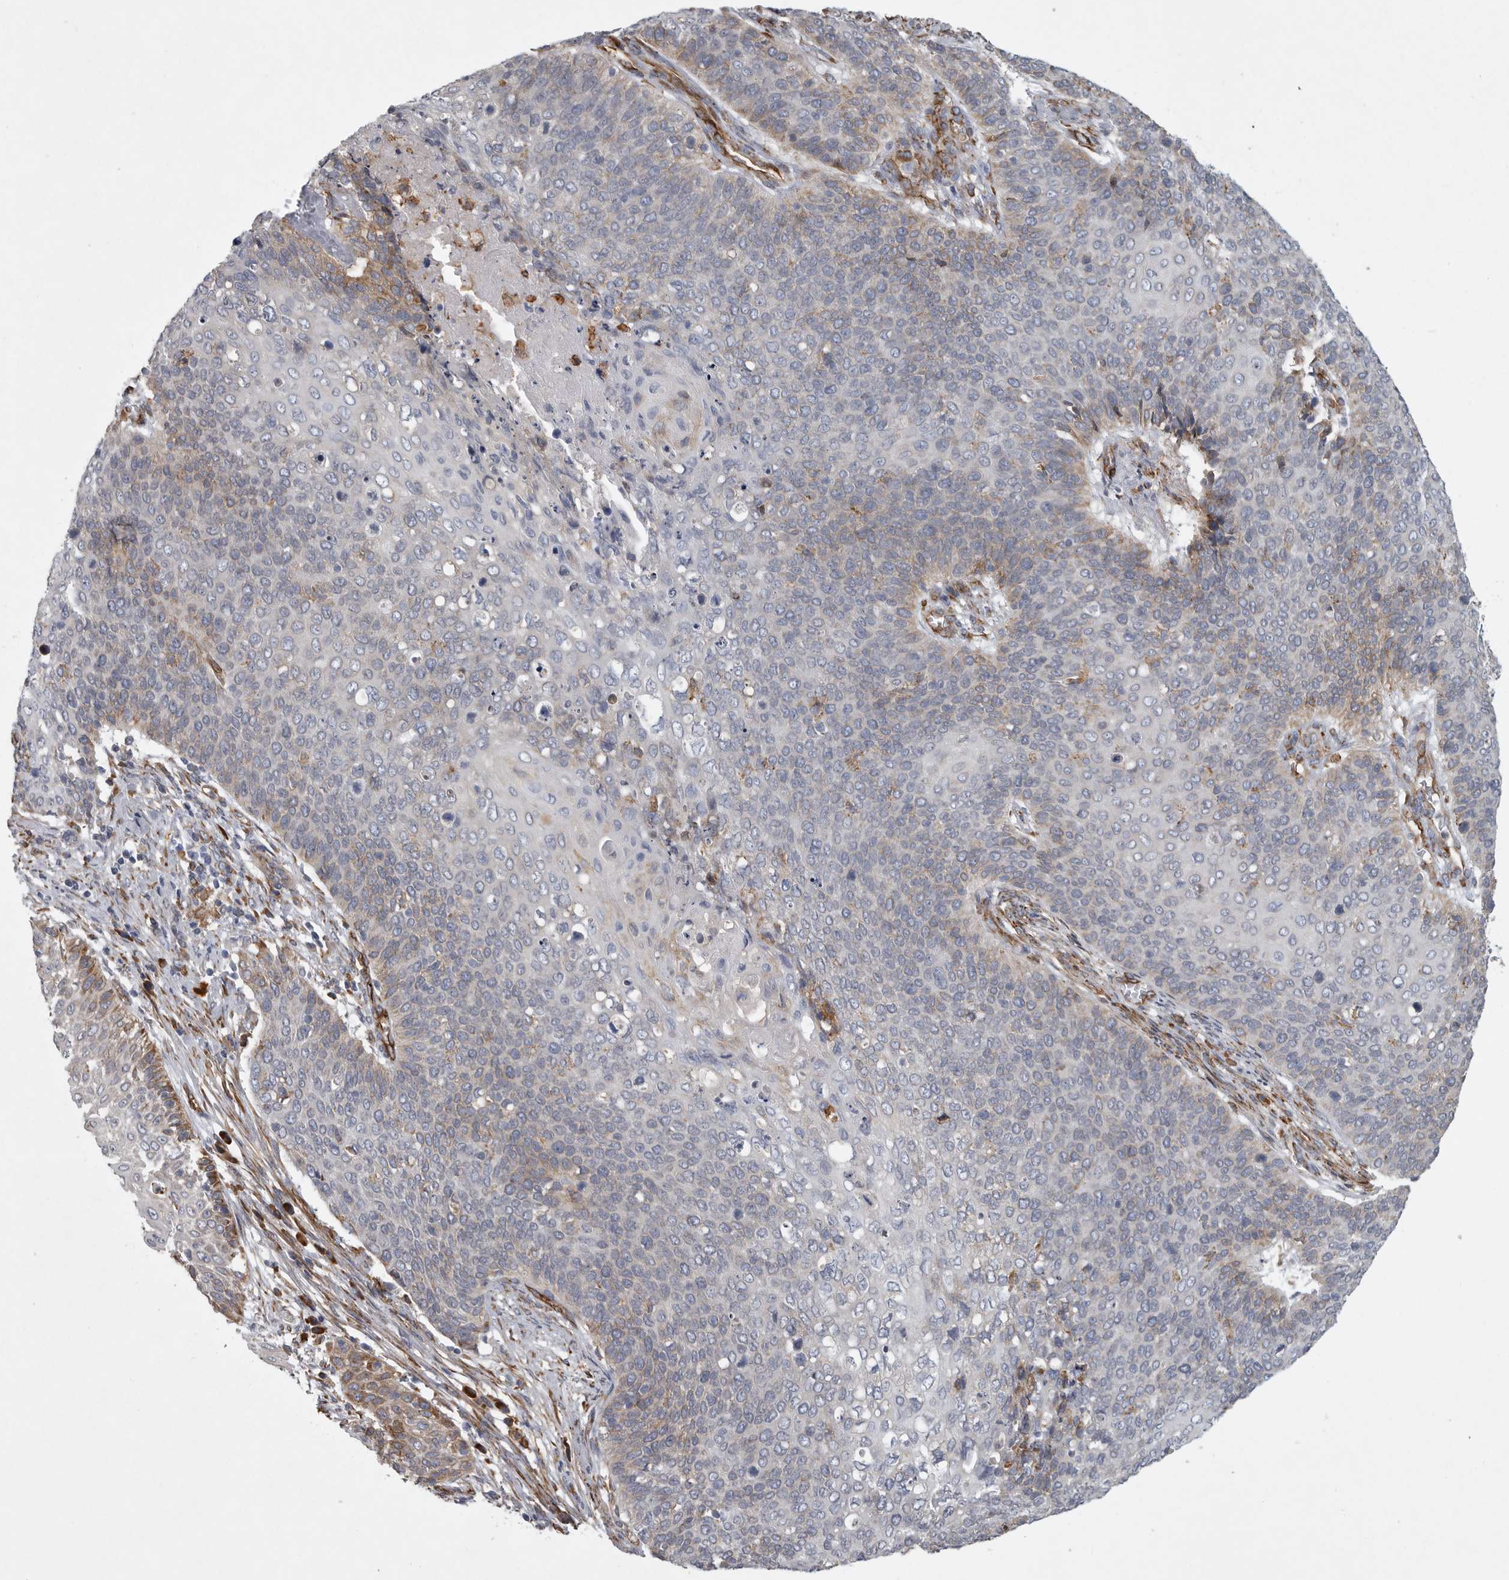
{"staining": {"intensity": "weak", "quantity": "25%-75%", "location": "cytoplasmic/membranous"}, "tissue": "cervical cancer", "cell_type": "Tumor cells", "image_type": "cancer", "snomed": [{"axis": "morphology", "description": "Squamous cell carcinoma, NOS"}, {"axis": "topography", "description": "Cervix"}], "caption": "Immunohistochemistry histopathology image of neoplastic tissue: human cervical squamous cell carcinoma stained using immunohistochemistry displays low levels of weak protein expression localized specifically in the cytoplasmic/membranous of tumor cells, appearing as a cytoplasmic/membranous brown color.", "gene": "MINPP1", "patient": {"sex": "female", "age": 39}}